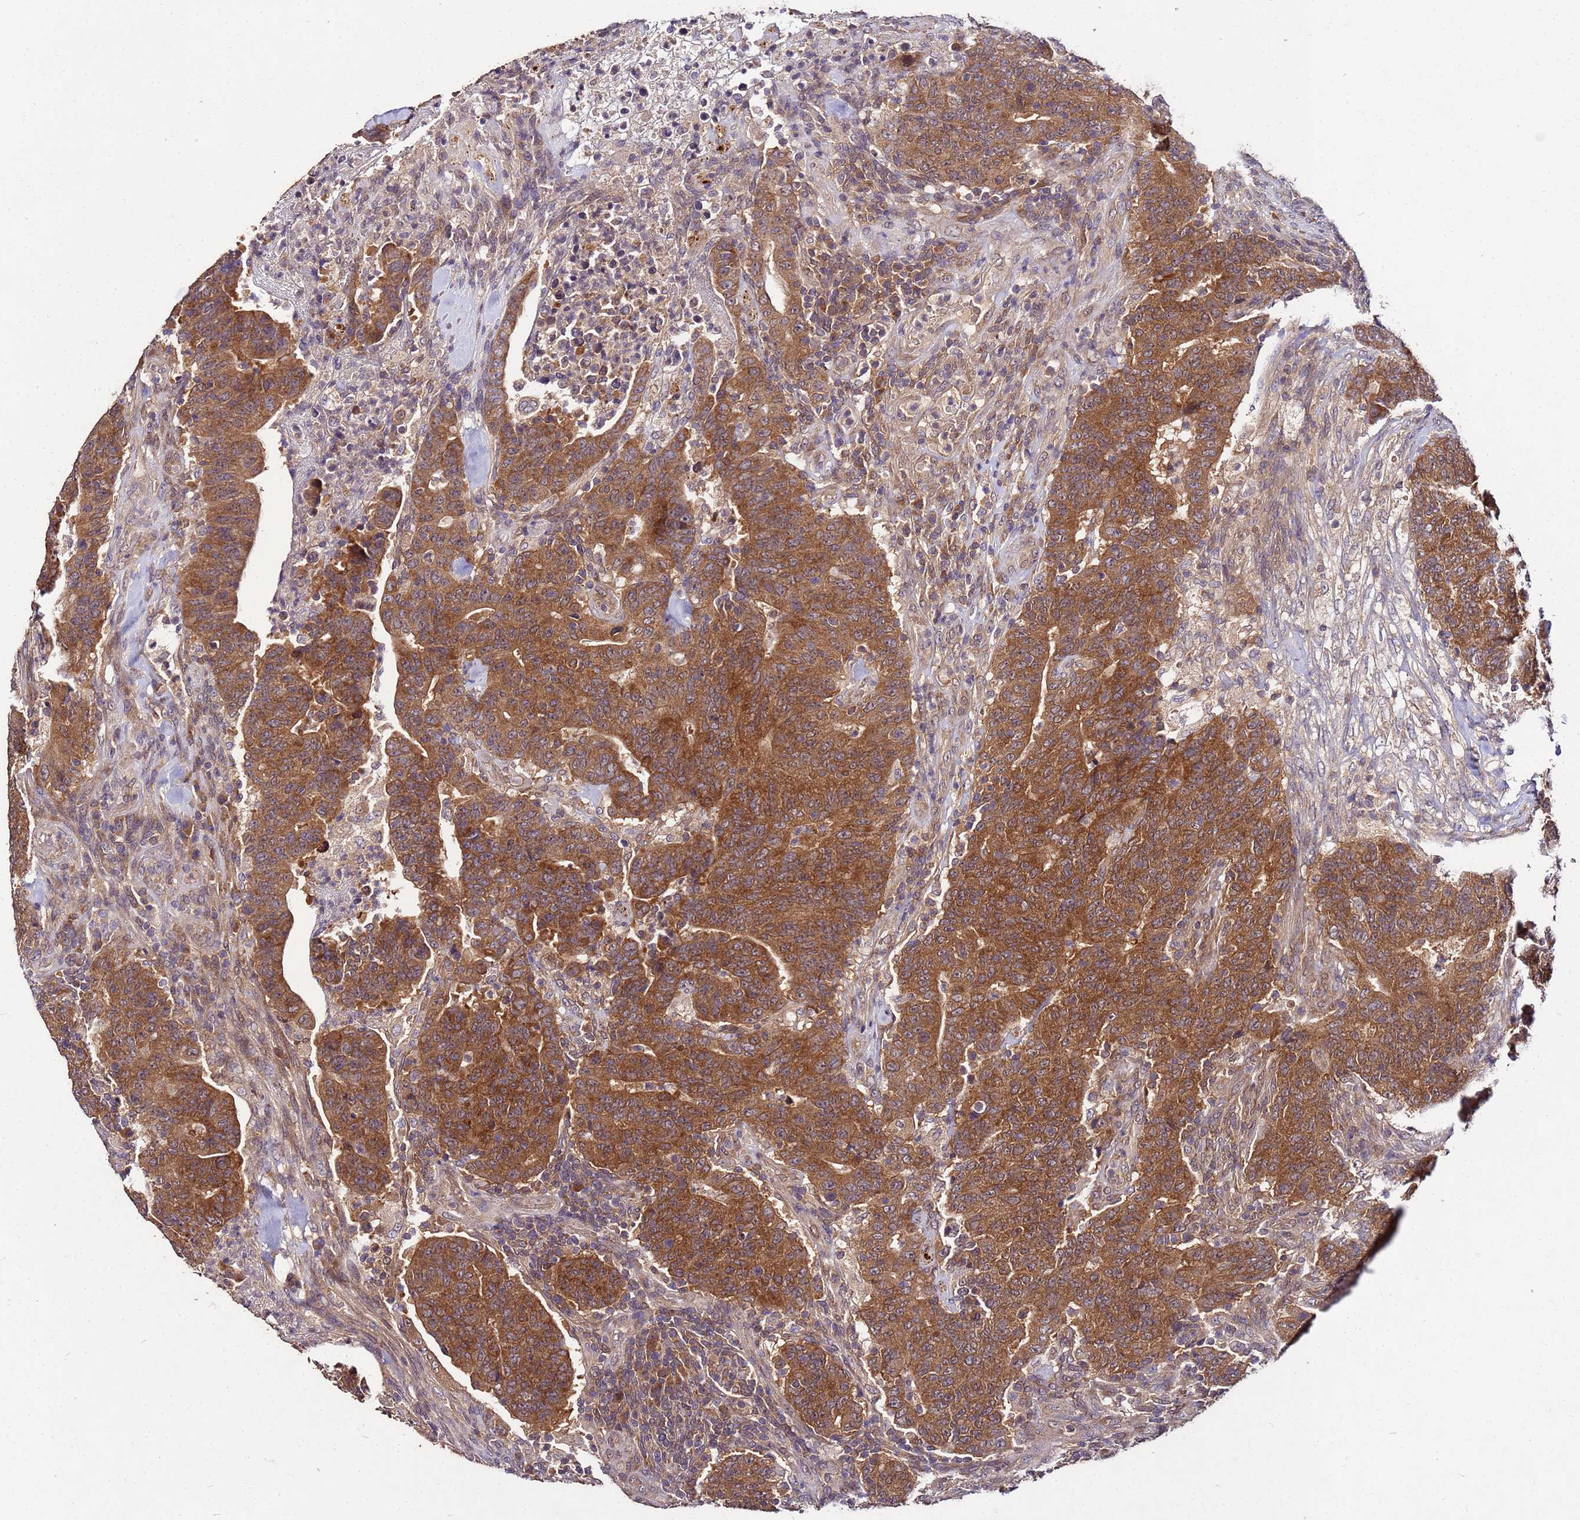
{"staining": {"intensity": "strong", "quantity": ">75%", "location": "cytoplasmic/membranous"}, "tissue": "colorectal cancer", "cell_type": "Tumor cells", "image_type": "cancer", "snomed": [{"axis": "morphology", "description": "Adenocarcinoma, NOS"}, {"axis": "topography", "description": "Colon"}], "caption": "Immunohistochemical staining of colorectal cancer reveals high levels of strong cytoplasmic/membranous positivity in approximately >75% of tumor cells.", "gene": "GSPT2", "patient": {"sex": "female", "age": 75}}